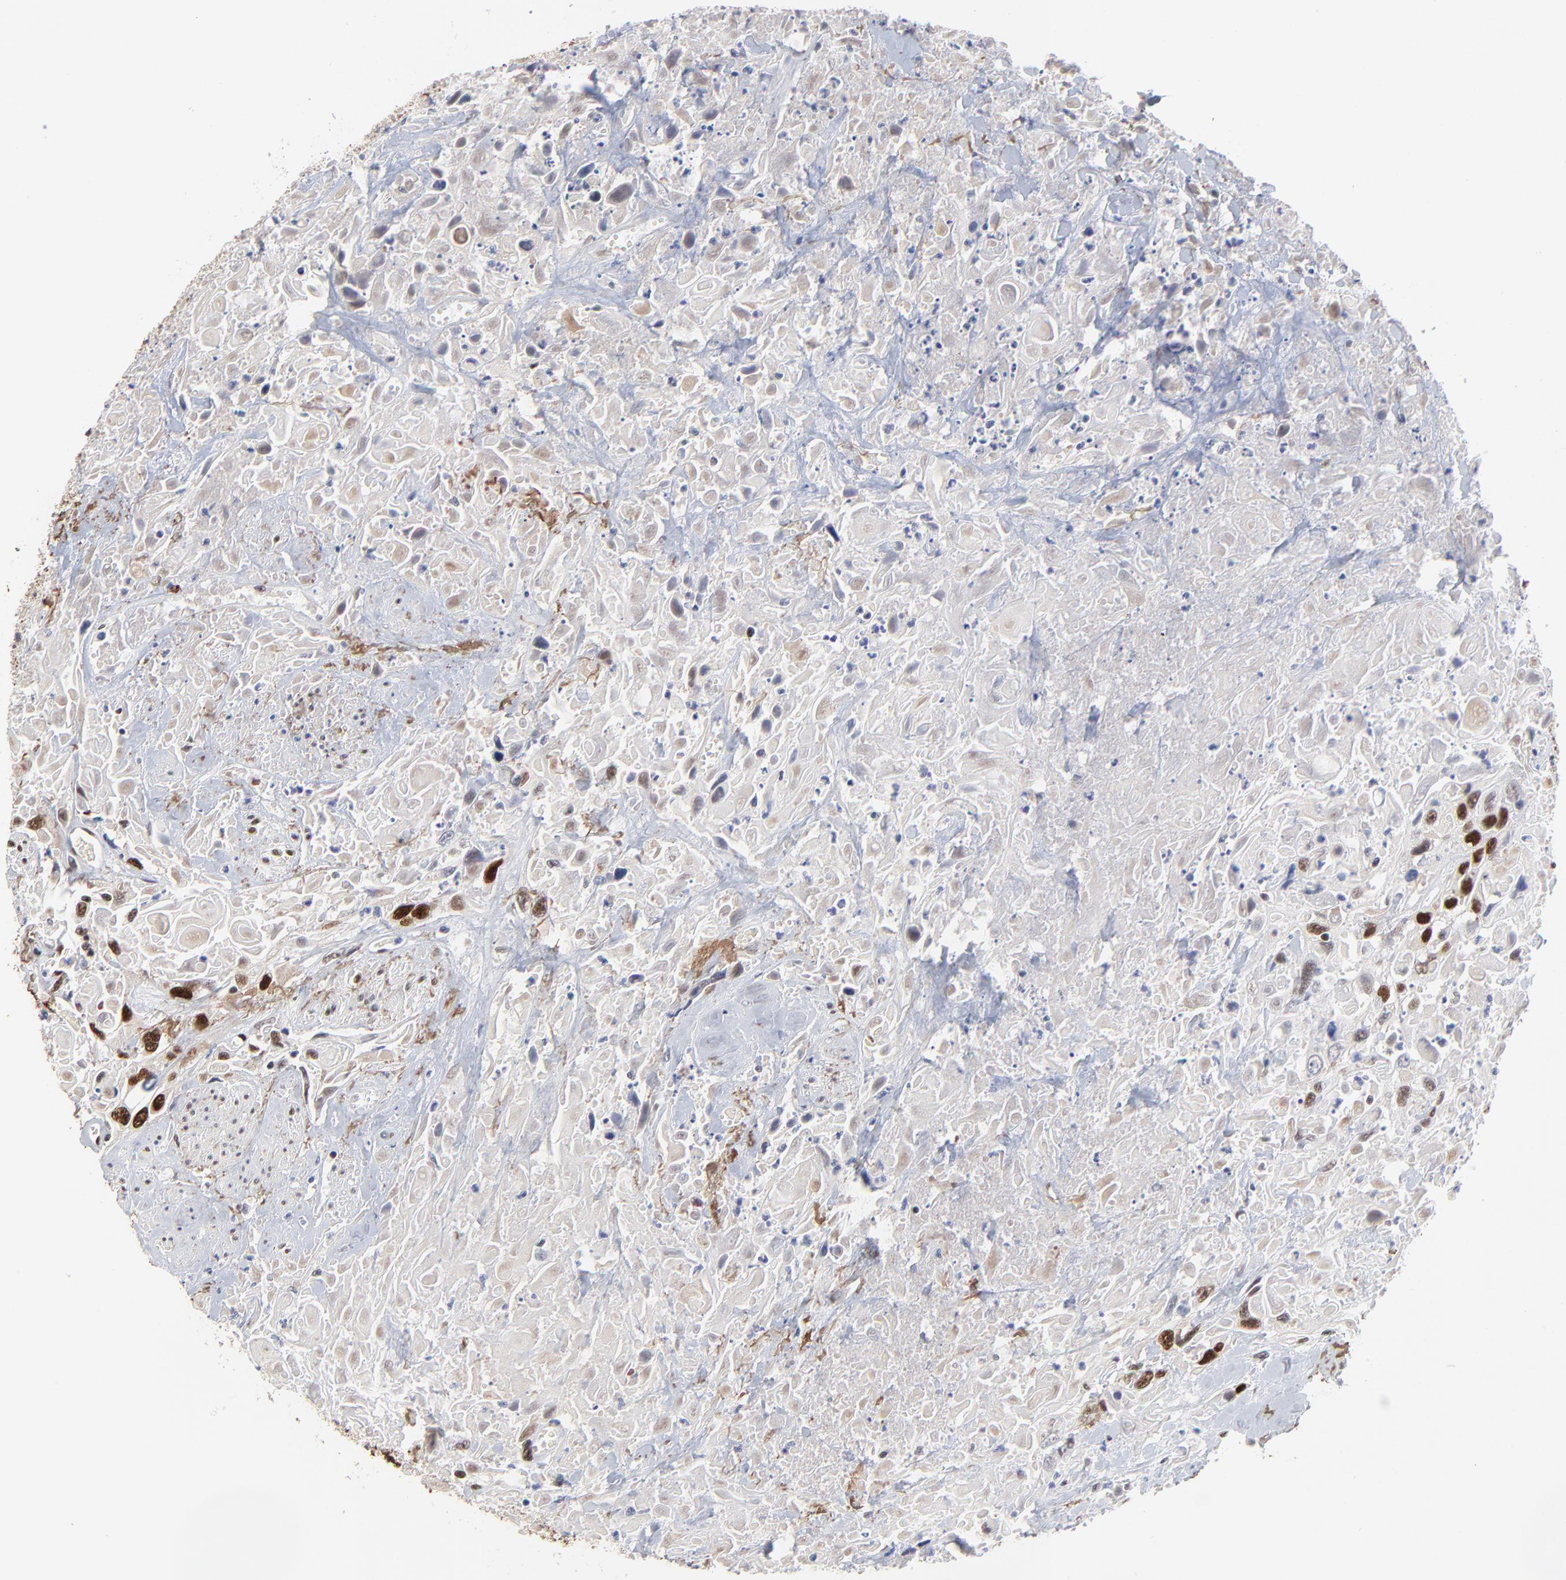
{"staining": {"intensity": "strong", "quantity": ">75%", "location": "nuclear"}, "tissue": "urothelial cancer", "cell_type": "Tumor cells", "image_type": "cancer", "snomed": [{"axis": "morphology", "description": "Urothelial carcinoma, High grade"}, {"axis": "topography", "description": "Urinary bladder"}], "caption": "High-grade urothelial carcinoma was stained to show a protein in brown. There is high levels of strong nuclear expression in approximately >75% of tumor cells.", "gene": "OGFOD1", "patient": {"sex": "female", "age": 84}}